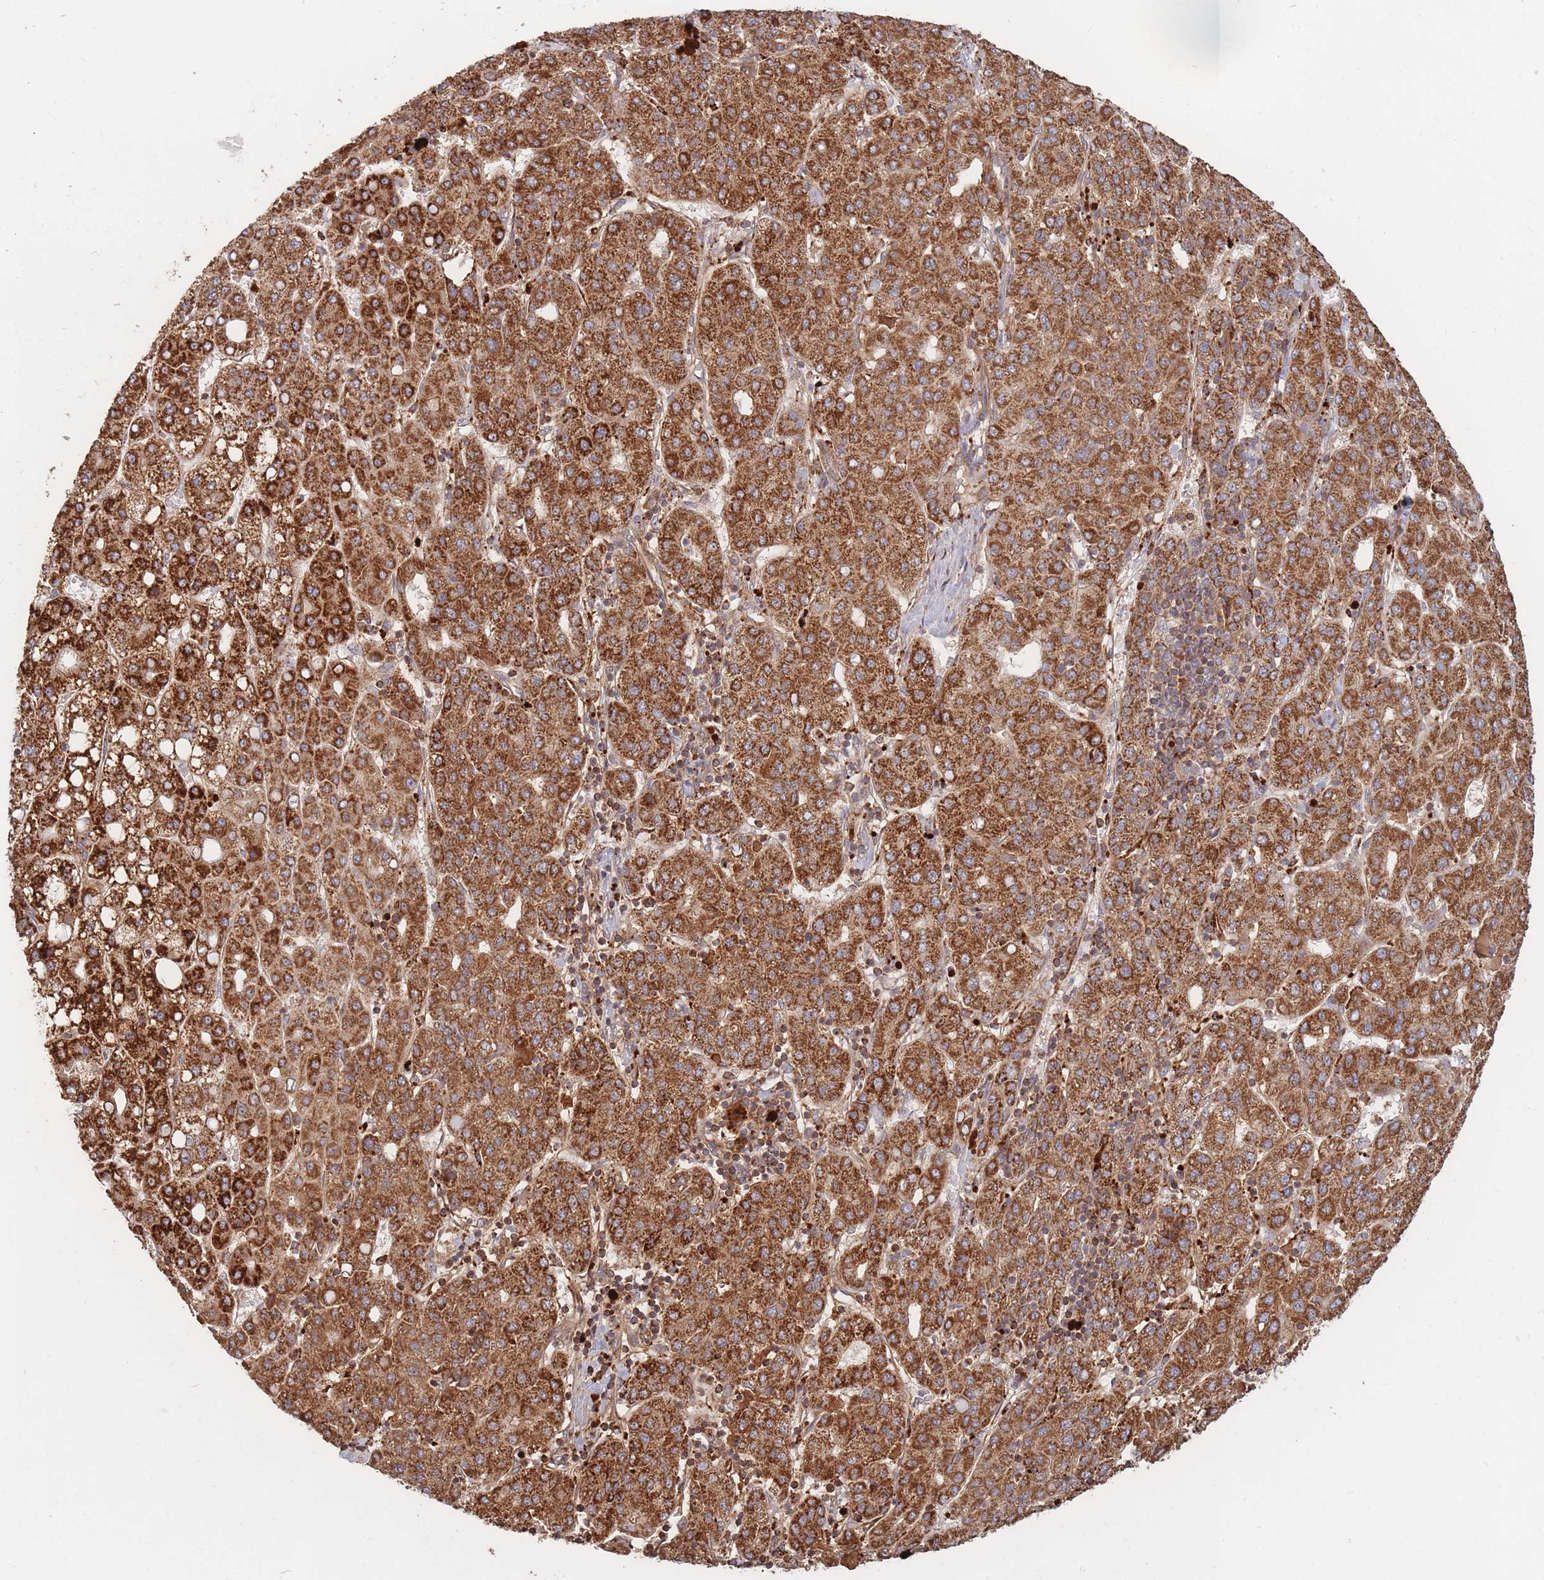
{"staining": {"intensity": "strong", "quantity": ">75%", "location": "cytoplasmic/membranous"}, "tissue": "liver cancer", "cell_type": "Tumor cells", "image_type": "cancer", "snomed": [{"axis": "morphology", "description": "Carcinoma, Hepatocellular, NOS"}, {"axis": "topography", "description": "Liver"}], "caption": "Liver cancer (hepatocellular carcinoma) tissue displays strong cytoplasmic/membranous expression in approximately >75% of tumor cells, visualized by immunohistochemistry.", "gene": "RASSF2", "patient": {"sex": "male", "age": 65}}